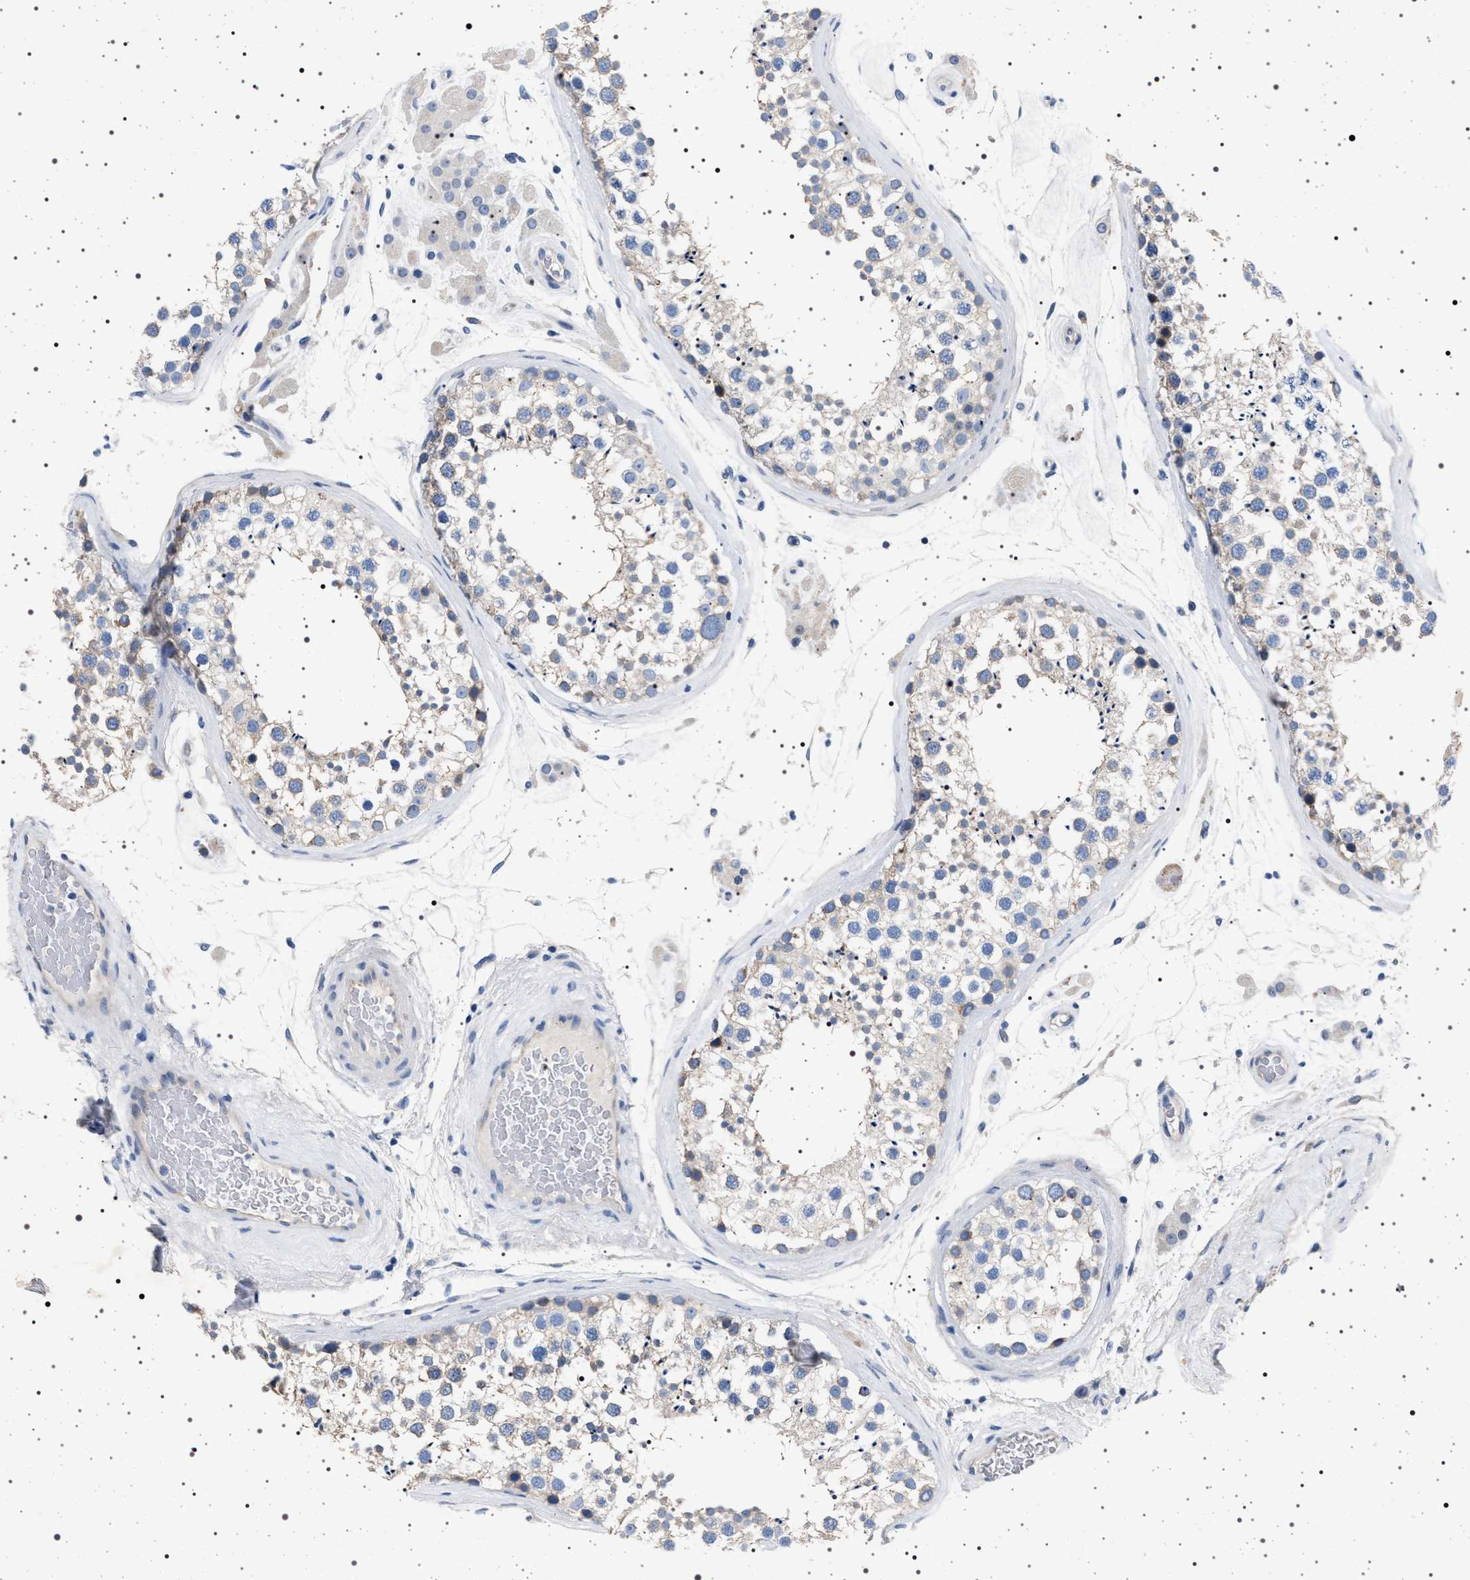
{"staining": {"intensity": "negative", "quantity": "none", "location": "none"}, "tissue": "testis", "cell_type": "Cells in seminiferous ducts", "image_type": "normal", "snomed": [{"axis": "morphology", "description": "Normal tissue, NOS"}, {"axis": "topography", "description": "Testis"}], "caption": "Cells in seminiferous ducts are negative for brown protein staining in benign testis. Brightfield microscopy of IHC stained with DAB (brown) and hematoxylin (blue), captured at high magnification.", "gene": "NAT9", "patient": {"sex": "male", "age": 46}}